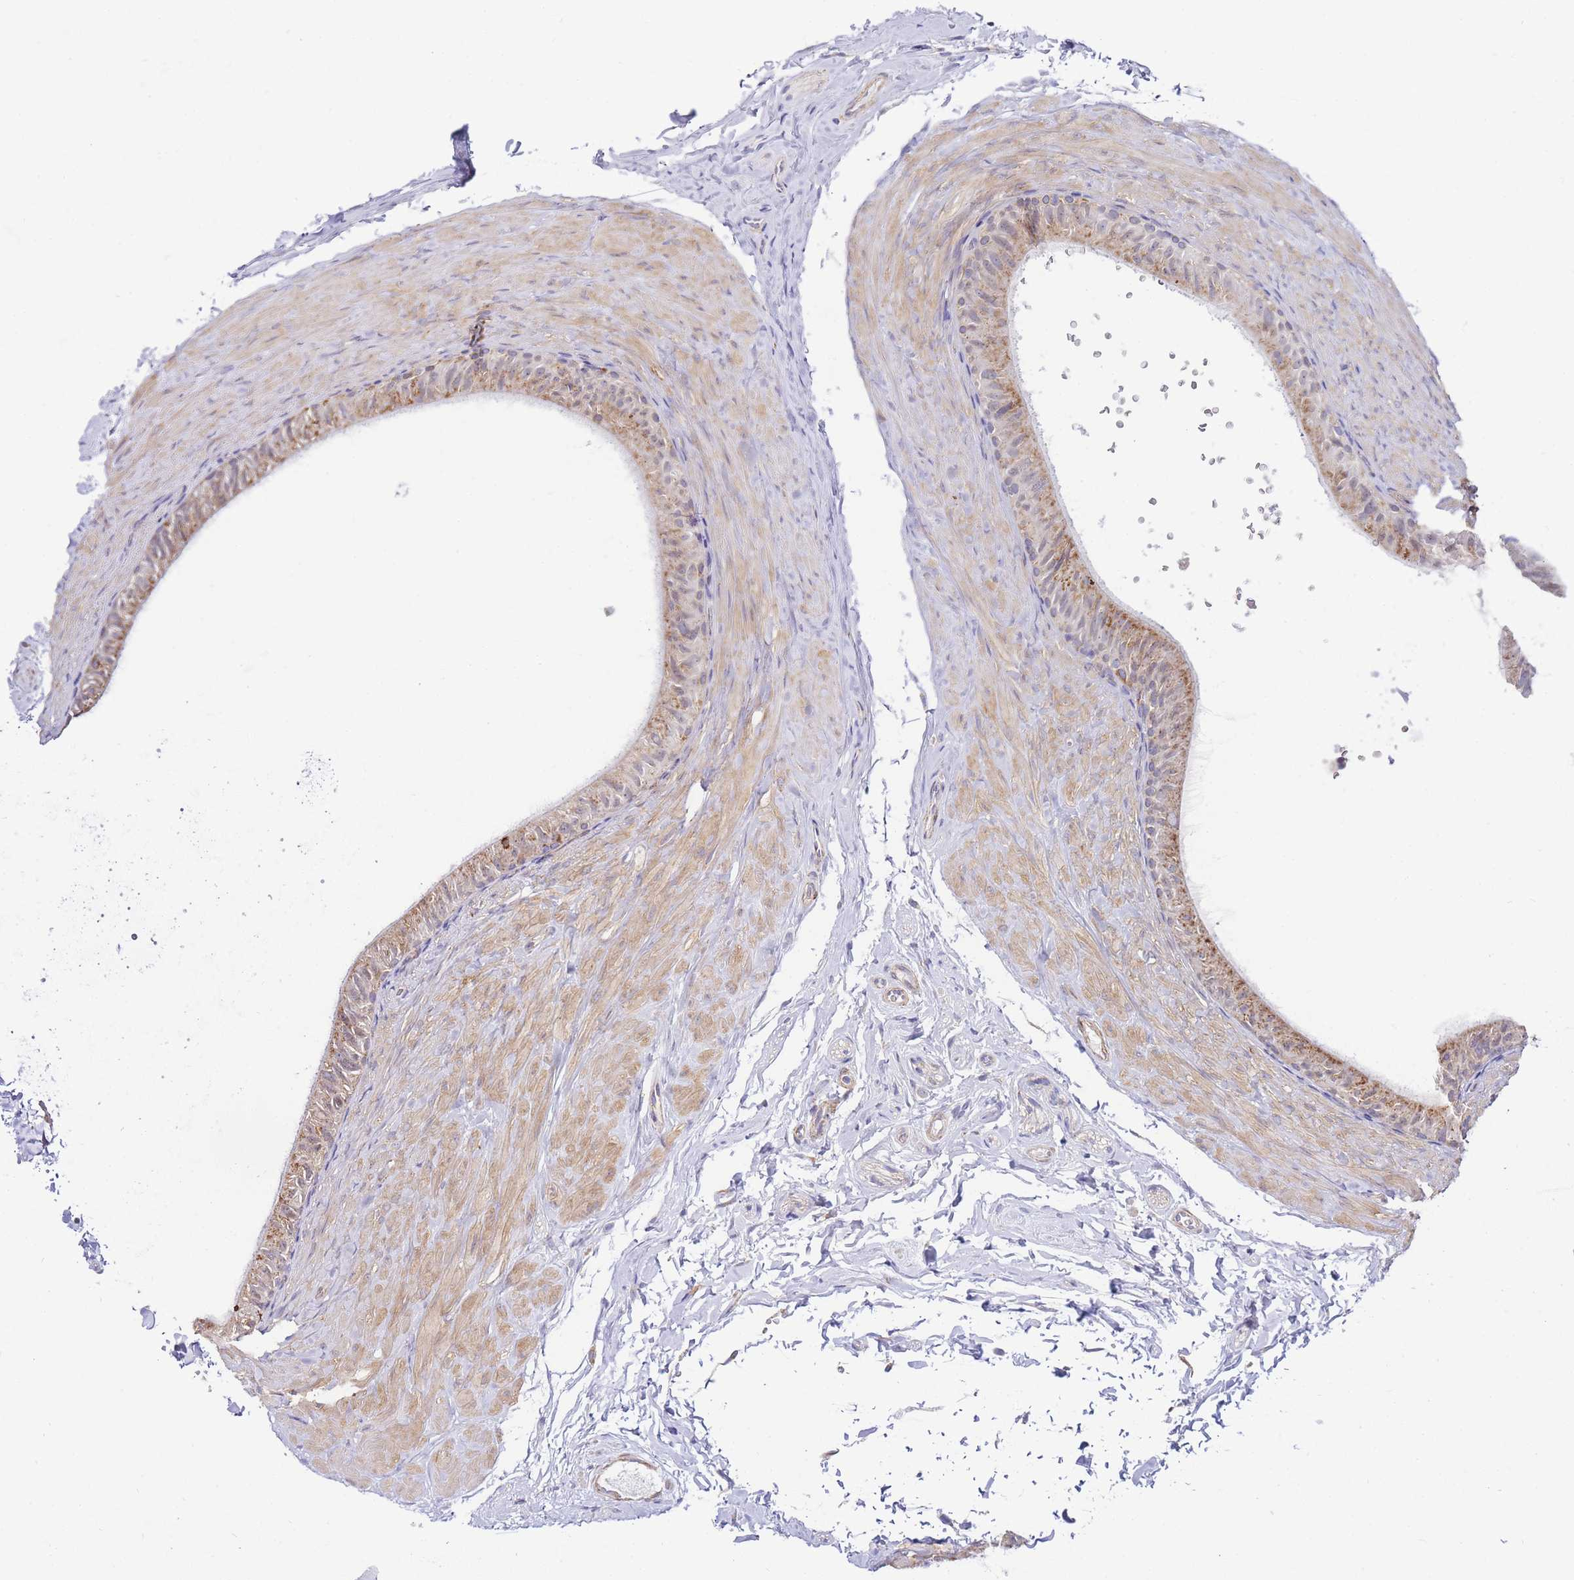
{"staining": {"intensity": "moderate", "quantity": ">75%", "location": "cytoplasmic/membranous"}, "tissue": "epididymis", "cell_type": "Glandular cells", "image_type": "normal", "snomed": [{"axis": "morphology", "description": "Normal tissue, NOS"}, {"axis": "topography", "description": "Epididymis"}], "caption": "IHC (DAB (3,3'-diaminobenzidine)) staining of benign epididymis exhibits moderate cytoplasmic/membranous protein positivity in approximately >75% of glandular cells.", "gene": "PDCD7", "patient": {"sex": "male", "age": 49}}